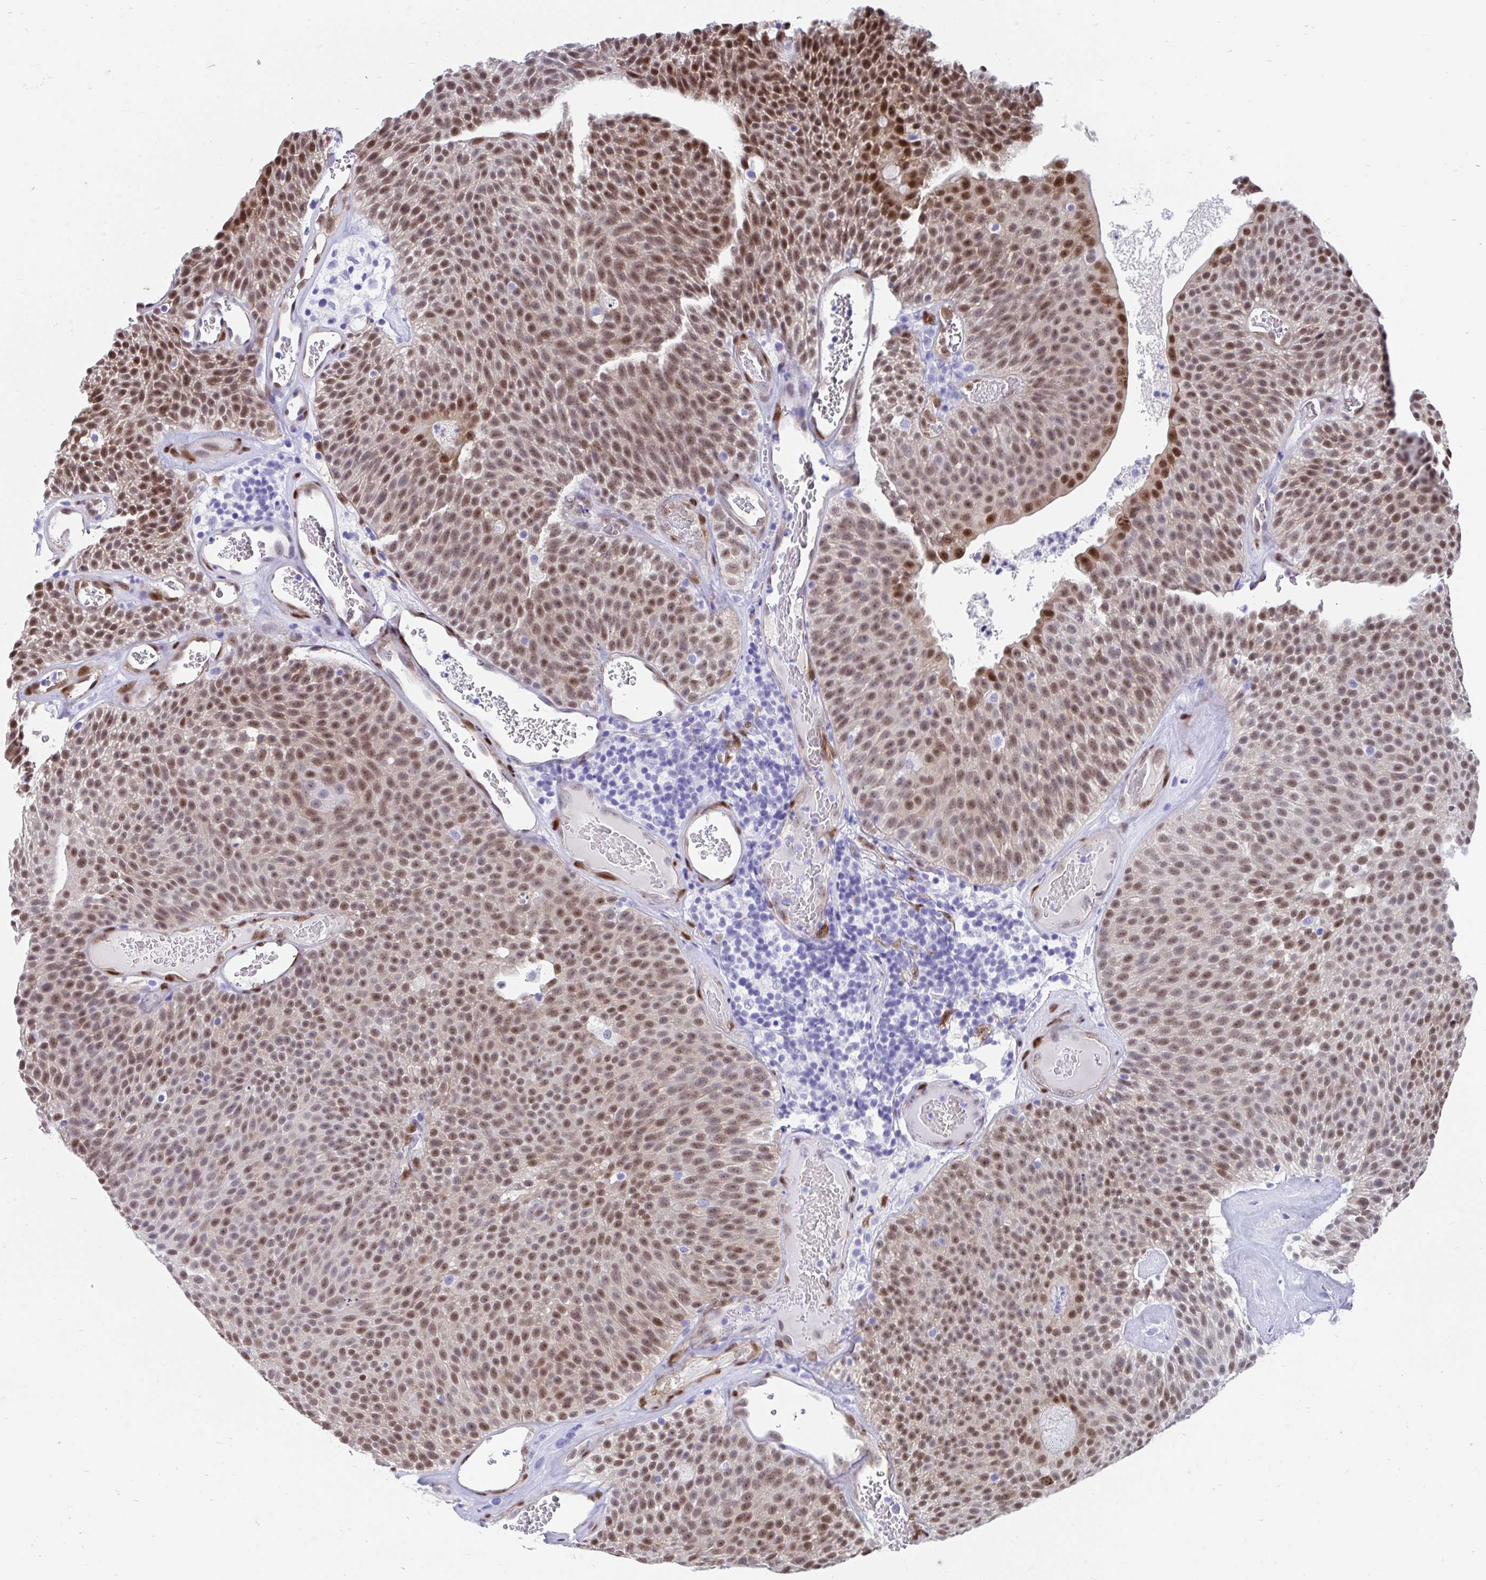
{"staining": {"intensity": "moderate", "quantity": "25%-75%", "location": "nuclear"}, "tissue": "urothelial cancer", "cell_type": "Tumor cells", "image_type": "cancer", "snomed": [{"axis": "morphology", "description": "Urothelial carcinoma, Low grade"}, {"axis": "topography", "description": "Urinary bladder"}], "caption": "The photomicrograph shows immunohistochemical staining of urothelial carcinoma (low-grade). There is moderate nuclear staining is appreciated in approximately 25%-75% of tumor cells.", "gene": "RBPMS", "patient": {"sex": "female", "age": 79}}